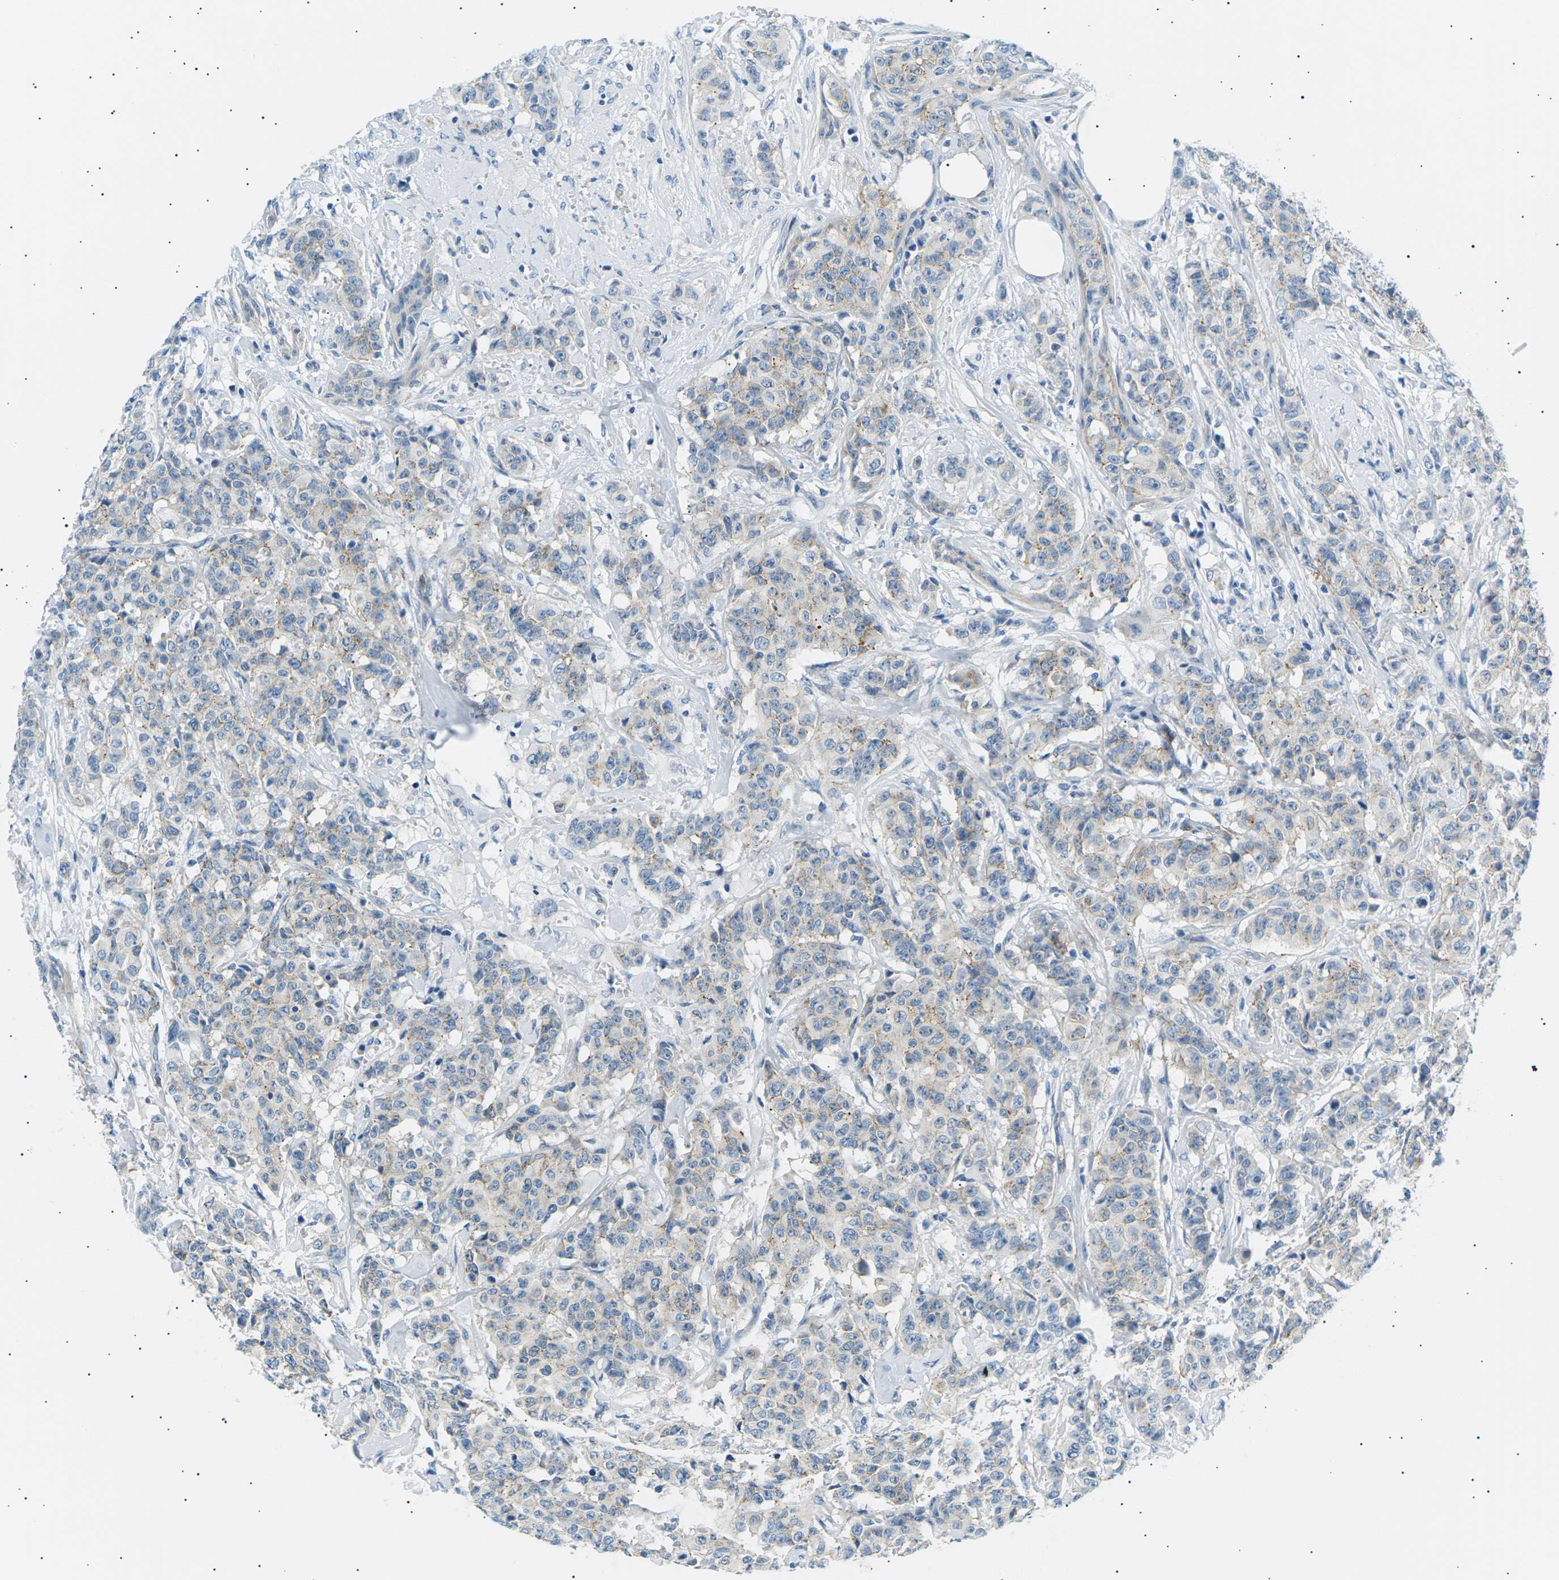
{"staining": {"intensity": "moderate", "quantity": "25%-75%", "location": "cytoplasmic/membranous"}, "tissue": "breast cancer", "cell_type": "Tumor cells", "image_type": "cancer", "snomed": [{"axis": "morphology", "description": "Normal tissue, NOS"}, {"axis": "morphology", "description": "Duct carcinoma"}, {"axis": "topography", "description": "Breast"}], "caption": "Human breast intraductal carcinoma stained with a protein marker reveals moderate staining in tumor cells.", "gene": "SEPTIN5", "patient": {"sex": "female", "age": 40}}